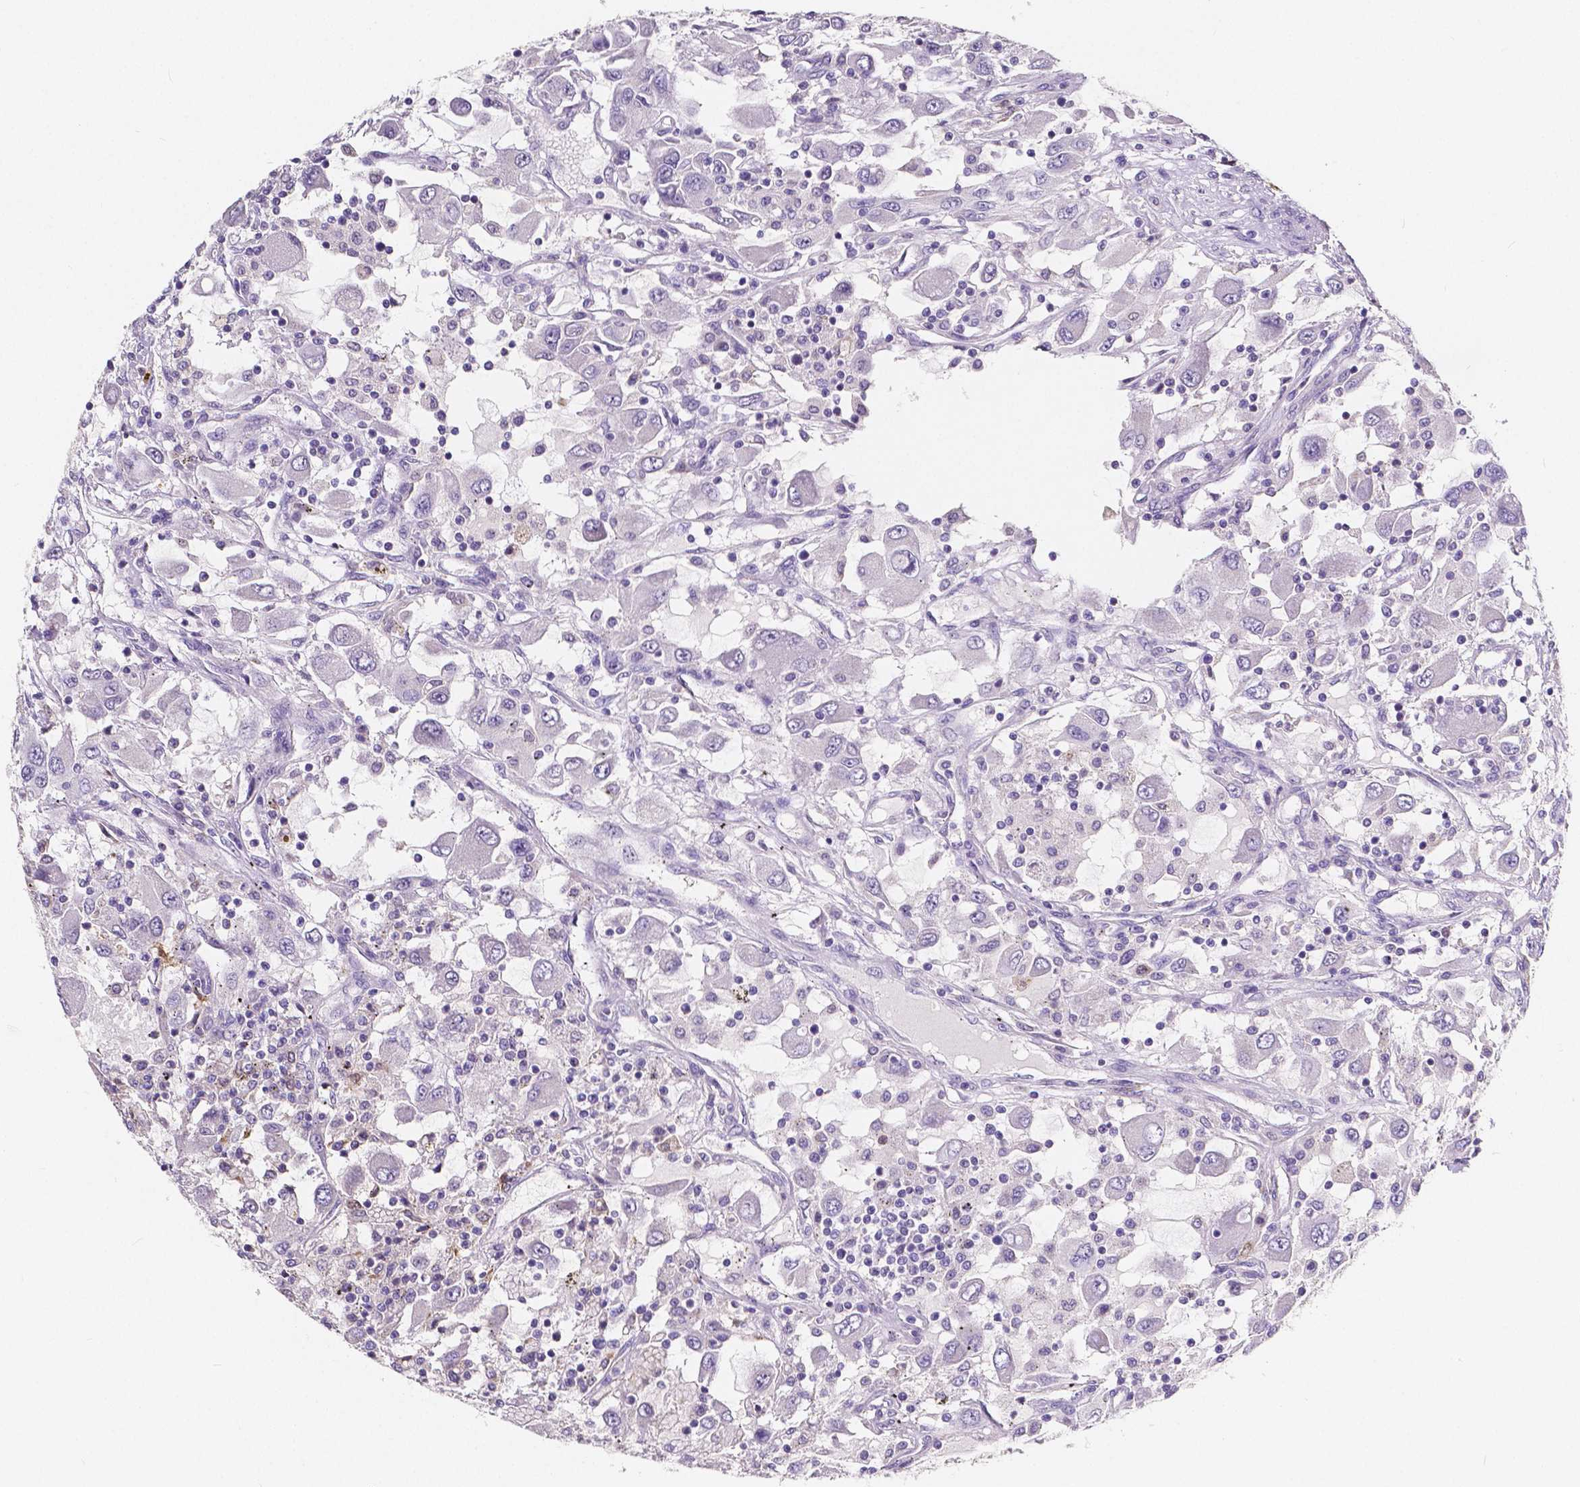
{"staining": {"intensity": "negative", "quantity": "none", "location": "none"}, "tissue": "renal cancer", "cell_type": "Tumor cells", "image_type": "cancer", "snomed": [{"axis": "morphology", "description": "Adenocarcinoma, NOS"}, {"axis": "topography", "description": "Kidney"}], "caption": "Immunohistochemistry image of human renal adenocarcinoma stained for a protein (brown), which reveals no positivity in tumor cells. (Brightfield microscopy of DAB (3,3'-diaminobenzidine) immunohistochemistry (IHC) at high magnification).", "gene": "ACP5", "patient": {"sex": "female", "age": 67}}